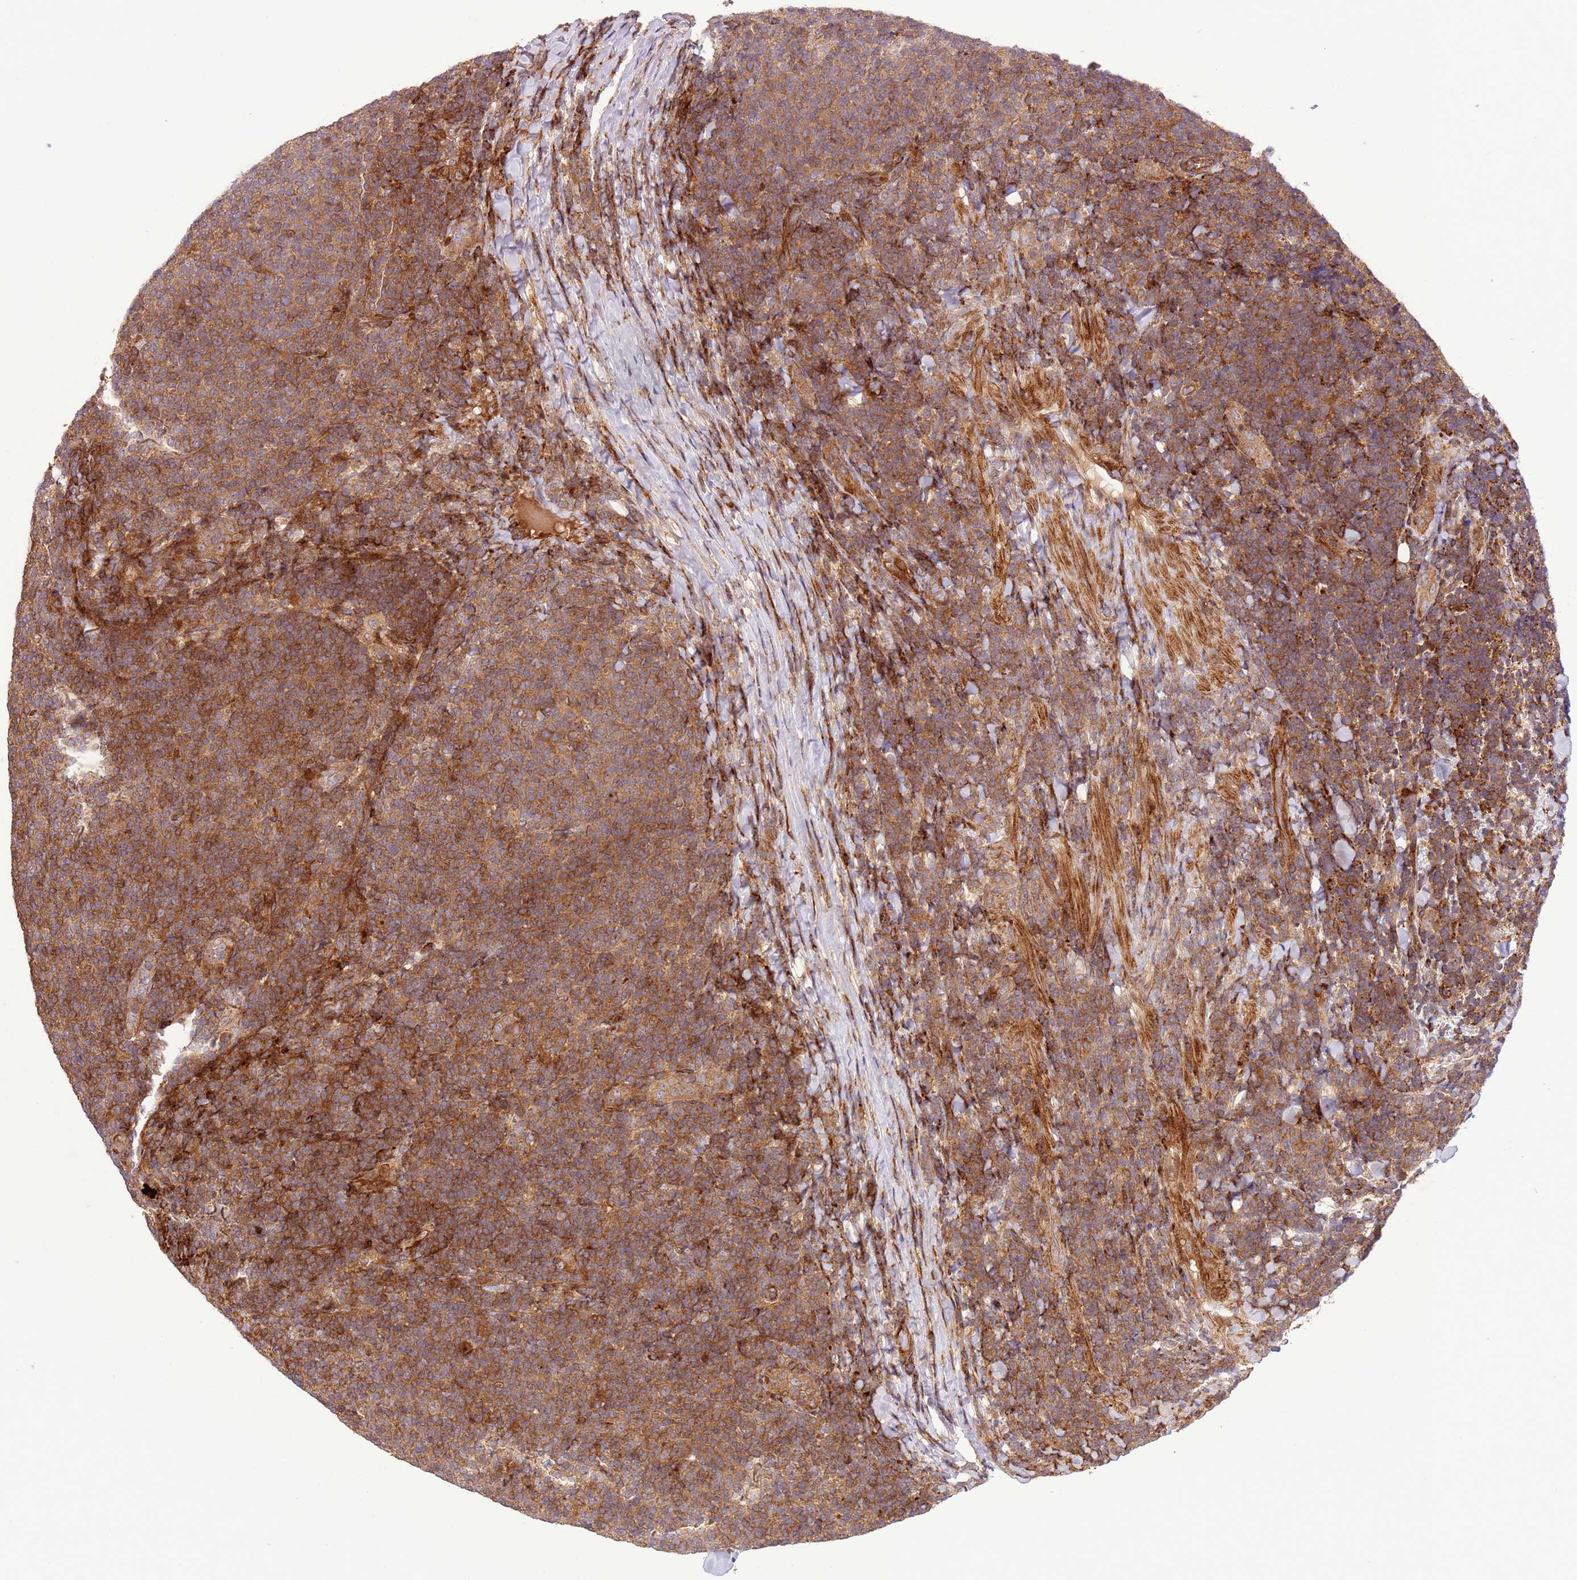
{"staining": {"intensity": "moderate", "quantity": ">75%", "location": "cytoplasmic/membranous"}, "tissue": "lymphoma", "cell_type": "Tumor cells", "image_type": "cancer", "snomed": [{"axis": "morphology", "description": "Malignant lymphoma, non-Hodgkin's type, Low grade"}, {"axis": "topography", "description": "Lymph node"}], "caption": "DAB immunohistochemical staining of human low-grade malignant lymphoma, non-Hodgkin's type shows moderate cytoplasmic/membranous protein expression in about >75% of tumor cells.", "gene": "ZNF624", "patient": {"sex": "male", "age": 66}}